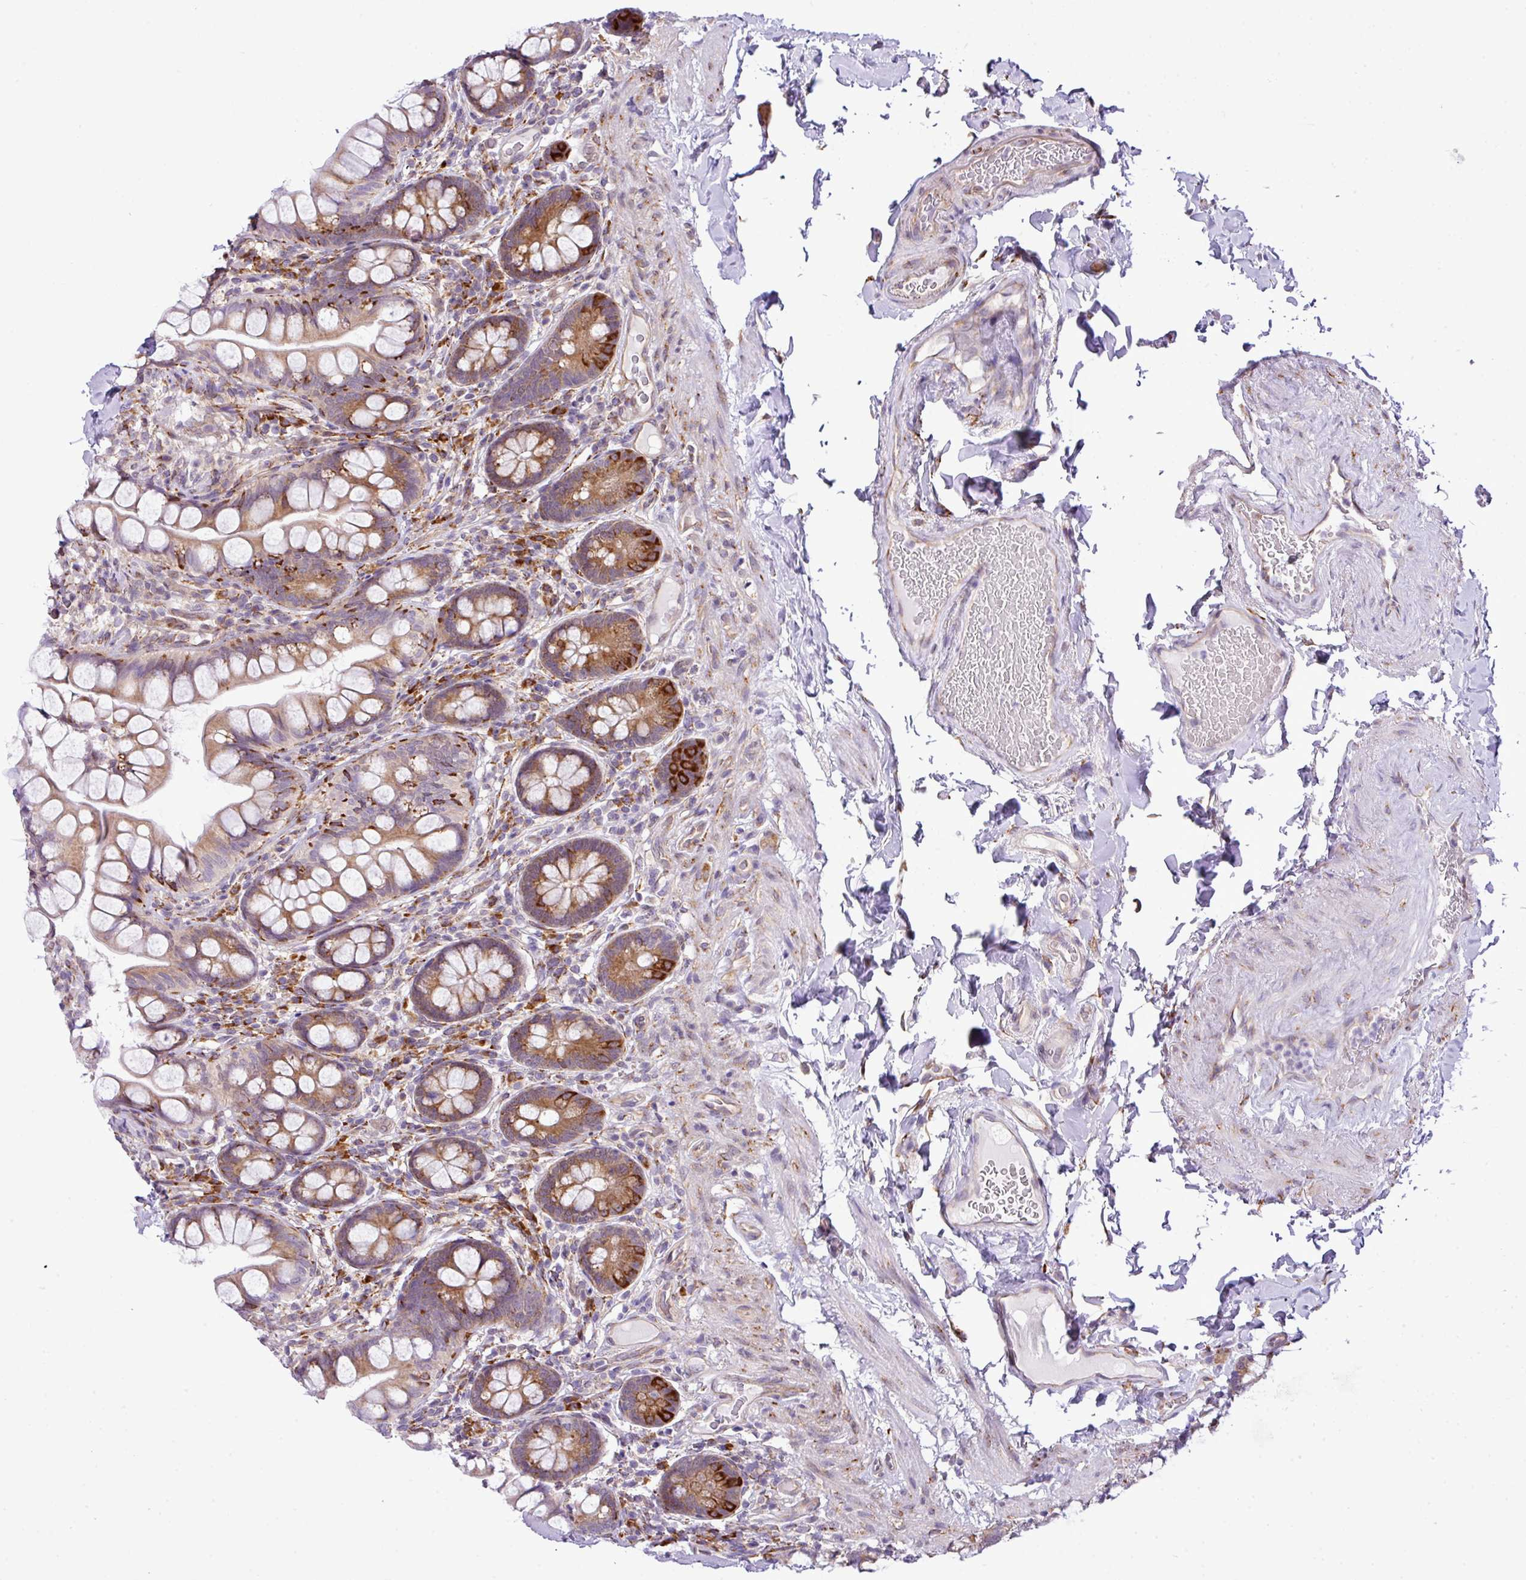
{"staining": {"intensity": "moderate", "quantity": ">75%", "location": "cytoplasmic/membranous"}, "tissue": "small intestine", "cell_type": "Glandular cells", "image_type": "normal", "snomed": [{"axis": "morphology", "description": "Normal tissue, NOS"}, {"axis": "topography", "description": "Small intestine"}], "caption": "Immunohistochemical staining of normal human small intestine demonstrates medium levels of moderate cytoplasmic/membranous staining in about >75% of glandular cells. (IHC, brightfield microscopy, high magnification).", "gene": "CFAP97", "patient": {"sex": "male", "age": 70}}